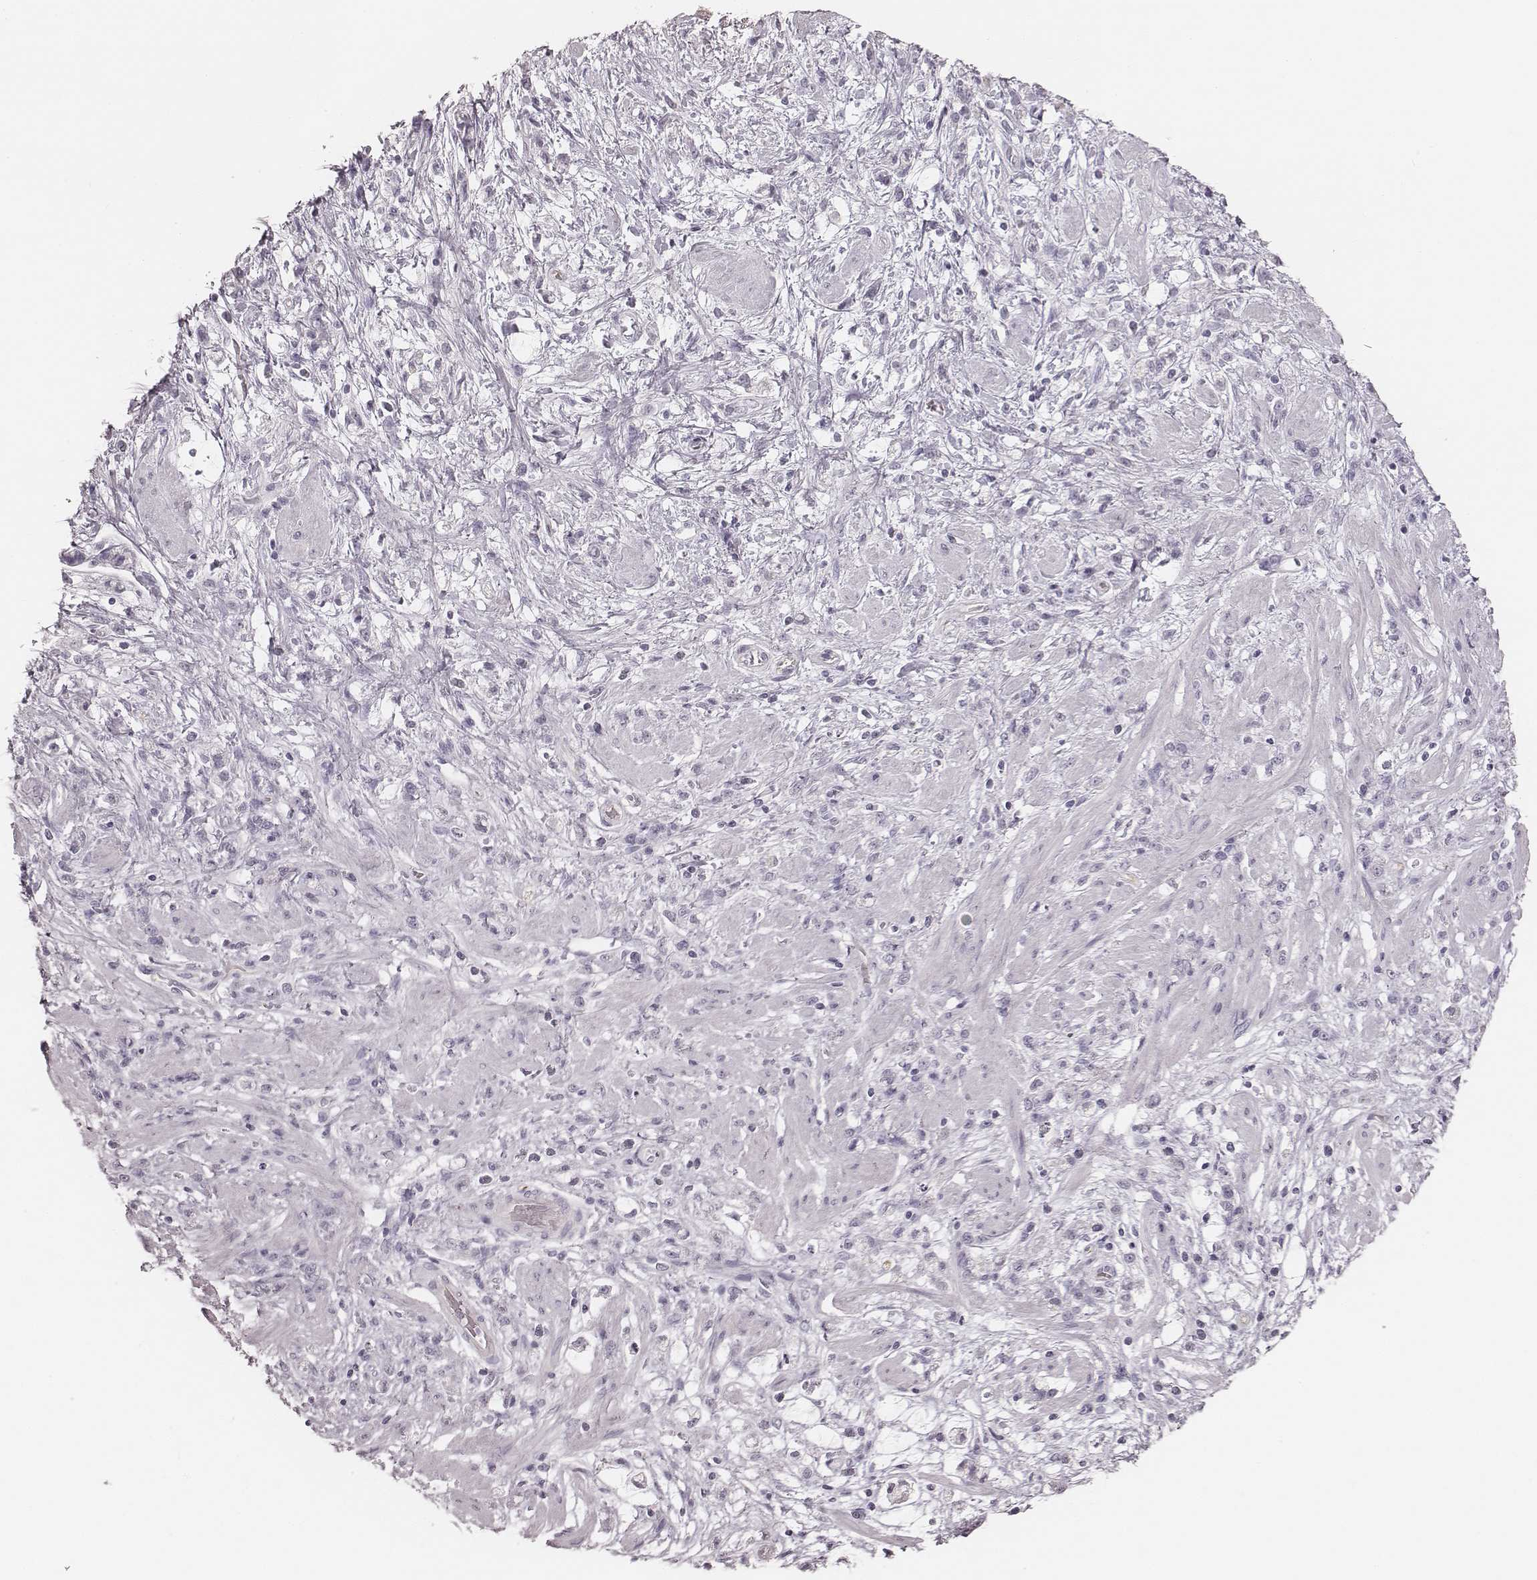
{"staining": {"intensity": "negative", "quantity": "none", "location": "none"}, "tissue": "stomach cancer", "cell_type": "Tumor cells", "image_type": "cancer", "snomed": [{"axis": "morphology", "description": "Adenocarcinoma, NOS"}, {"axis": "topography", "description": "Stomach"}], "caption": "The immunohistochemistry (IHC) photomicrograph has no significant expression in tumor cells of stomach cancer tissue. The staining was performed using DAB (3,3'-diaminobenzidine) to visualize the protein expression in brown, while the nuclei were stained in blue with hematoxylin (Magnification: 20x).", "gene": "SPA17", "patient": {"sex": "female", "age": 60}}